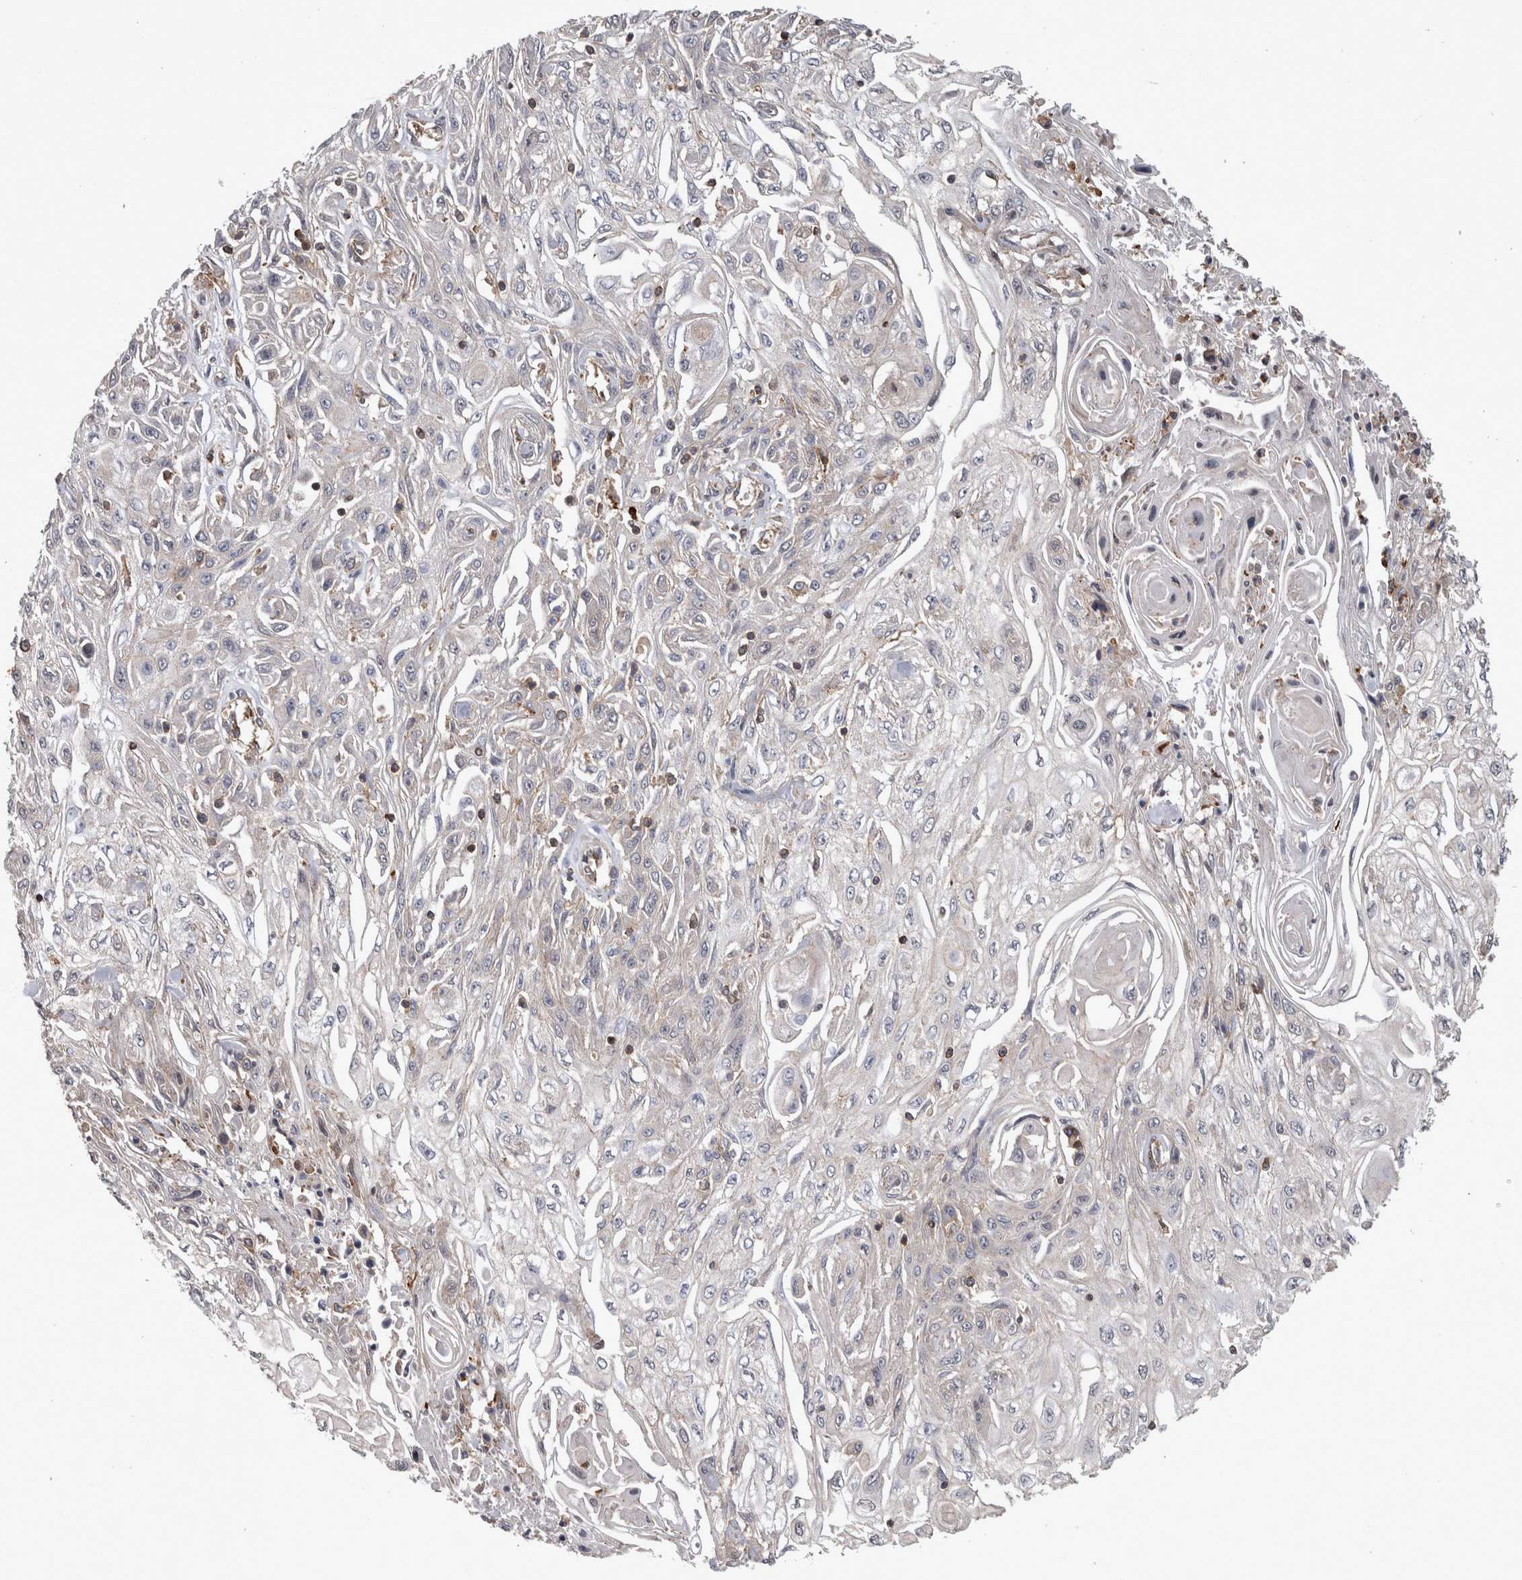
{"staining": {"intensity": "negative", "quantity": "none", "location": "none"}, "tissue": "skin cancer", "cell_type": "Tumor cells", "image_type": "cancer", "snomed": [{"axis": "morphology", "description": "Squamous cell carcinoma, NOS"}, {"axis": "morphology", "description": "Squamous cell carcinoma, metastatic, NOS"}, {"axis": "topography", "description": "Skin"}, {"axis": "topography", "description": "Lymph node"}], "caption": "The histopathology image demonstrates no staining of tumor cells in skin cancer.", "gene": "SPATA48", "patient": {"sex": "male", "age": 75}}